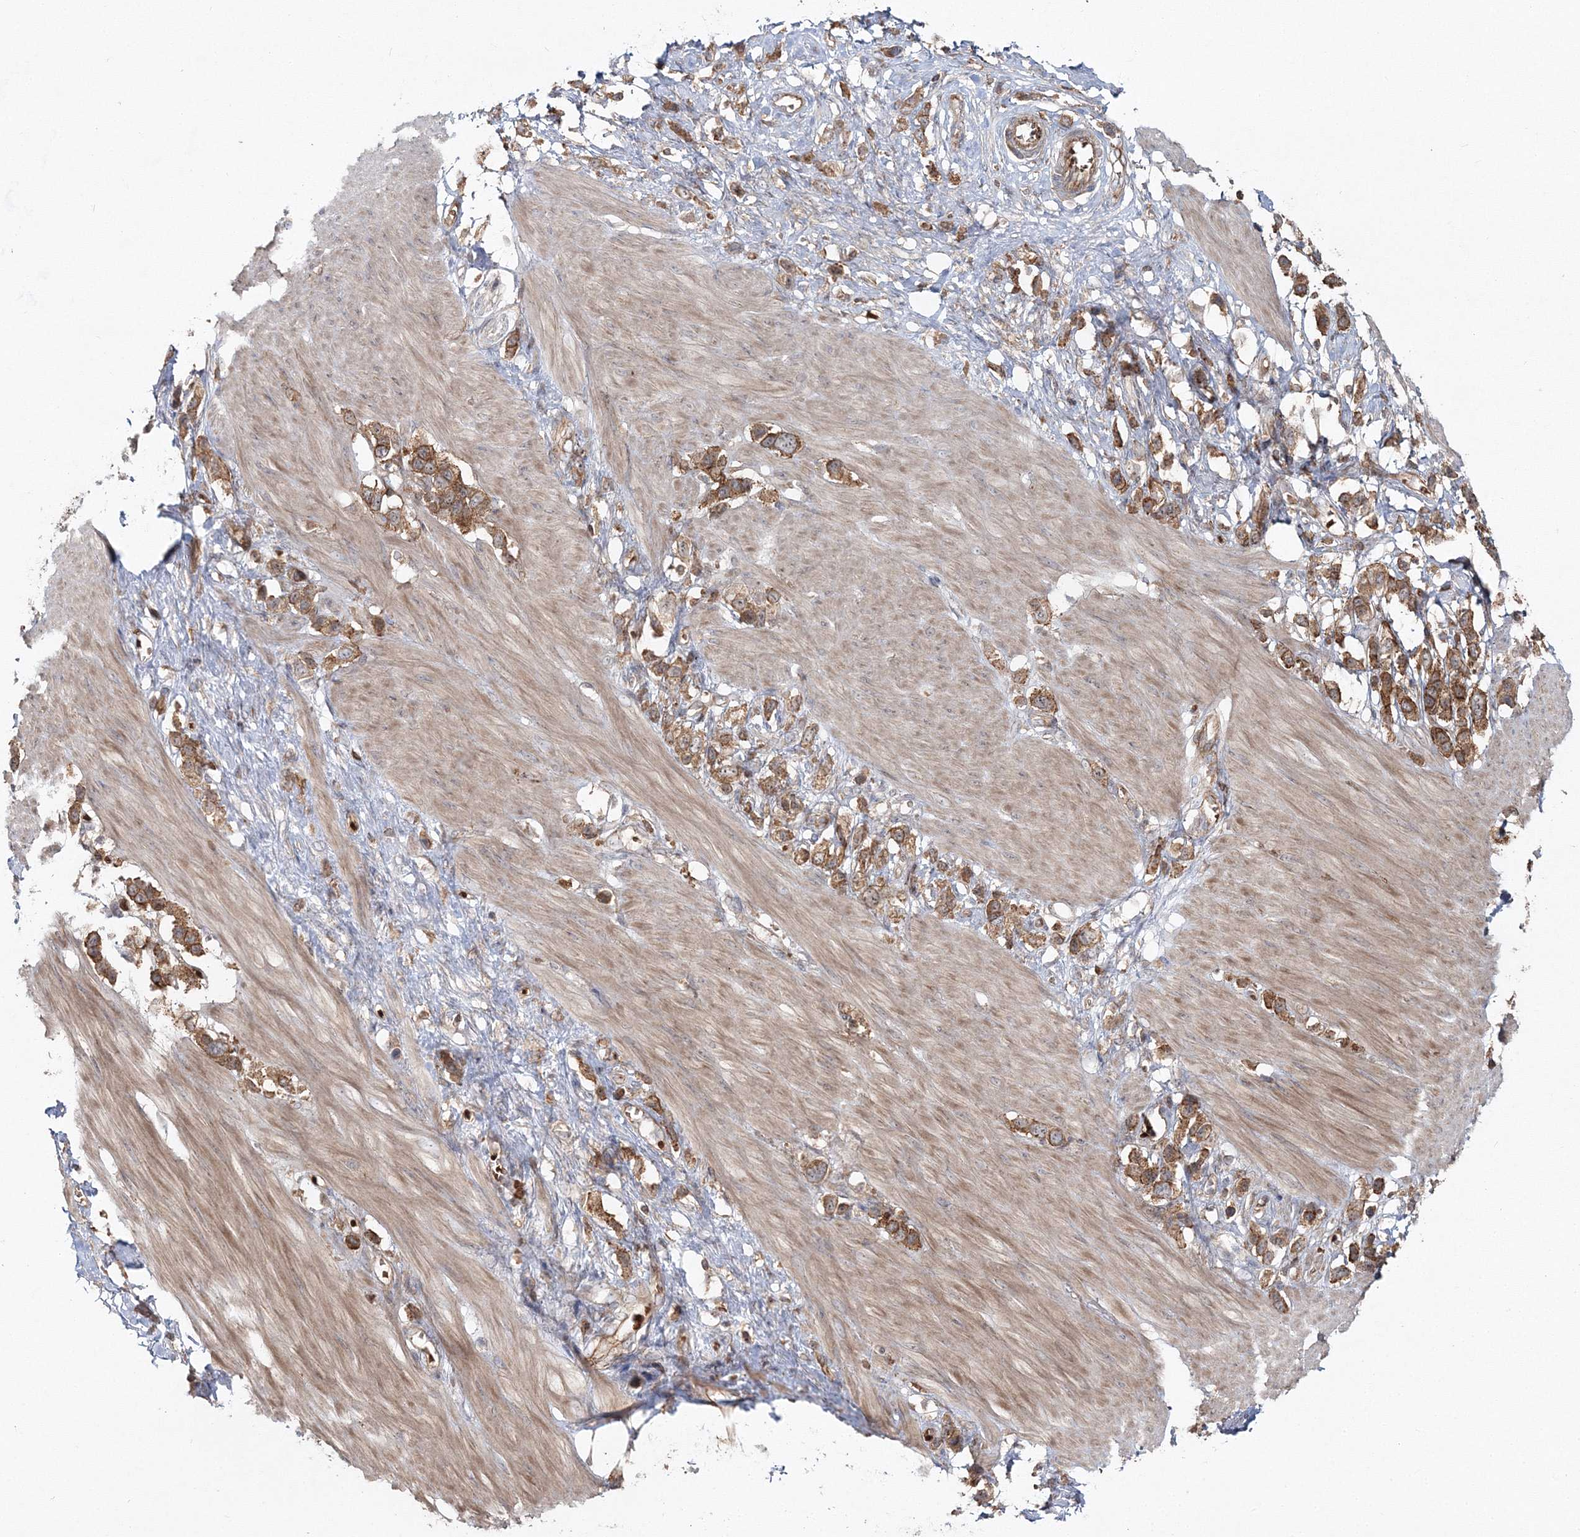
{"staining": {"intensity": "moderate", "quantity": ">75%", "location": "cytoplasmic/membranous"}, "tissue": "stomach cancer", "cell_type": "Tumor cells", "image_type": "cancer", "snomed": [{"axis": "morphology", "description": "Adenocarcinoma, NOS"}, {"axis": "topography", "description": "Stomach"}], "caption": "The micrograph exhibits staining of stomach cancer (adenocarcinoma), revealing moderate cytoplasmic/membranous protein expression (brown color) within tumor cells.", "gene": "PCBD2", "patient": {"sex": "female", "age": 65}}